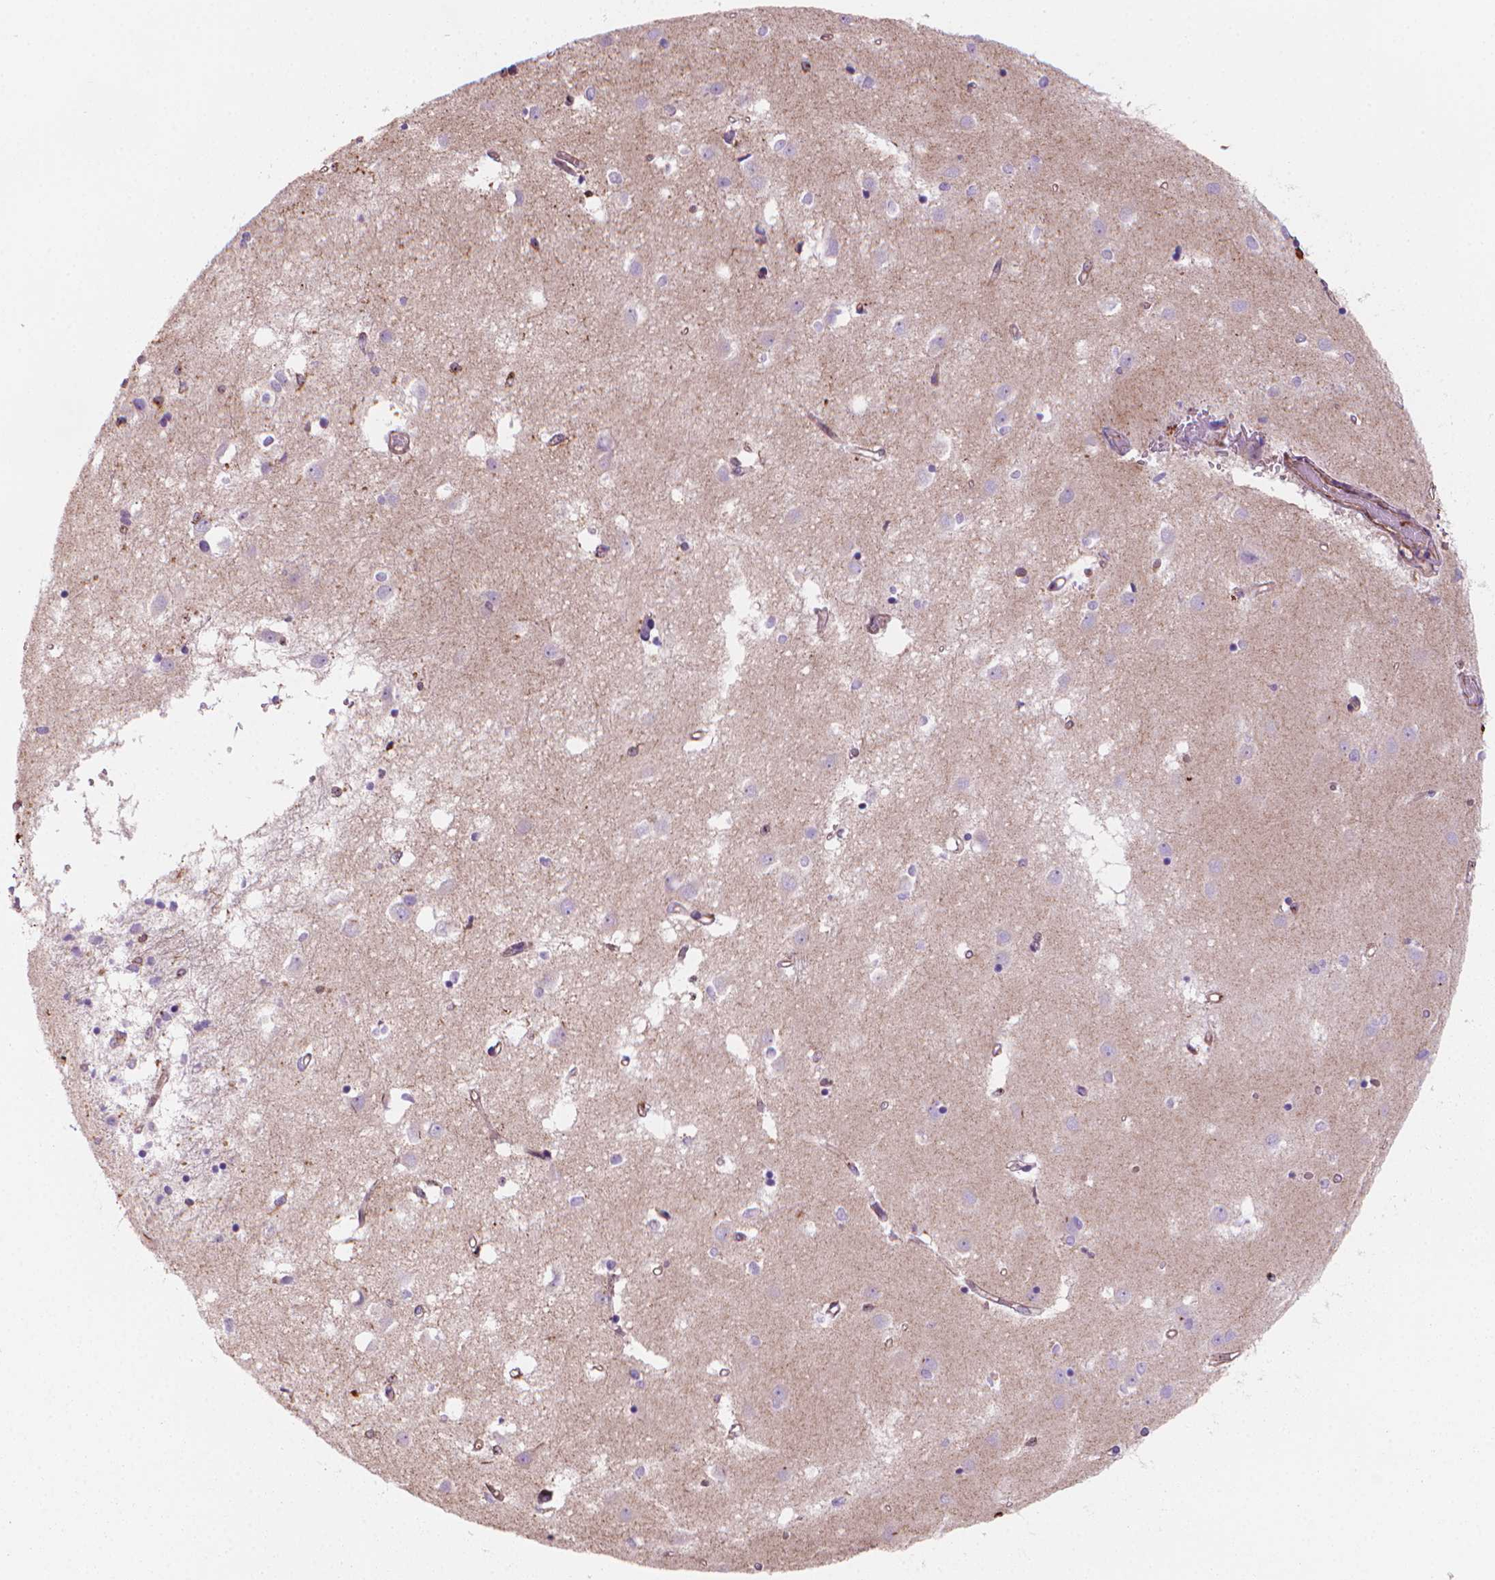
{"staining": {"intensity": "negative", "quantity": "none", "location": "none"}, "tissue": "caudate", "cell_type": "Glial cells", "image_type": "normal", "snomed": [{"axis": "morphology", "description": "Normal tissue, NOS"}, {"axis": "topography", "description": "Lateral ventricle wall"}], "caption": "IHC image of benign caudate stained for a protein (brown), which demonstrates no positivity in glial cells.", "gene": "PATJ", "patient": {"sex": "male", "age": 54}}